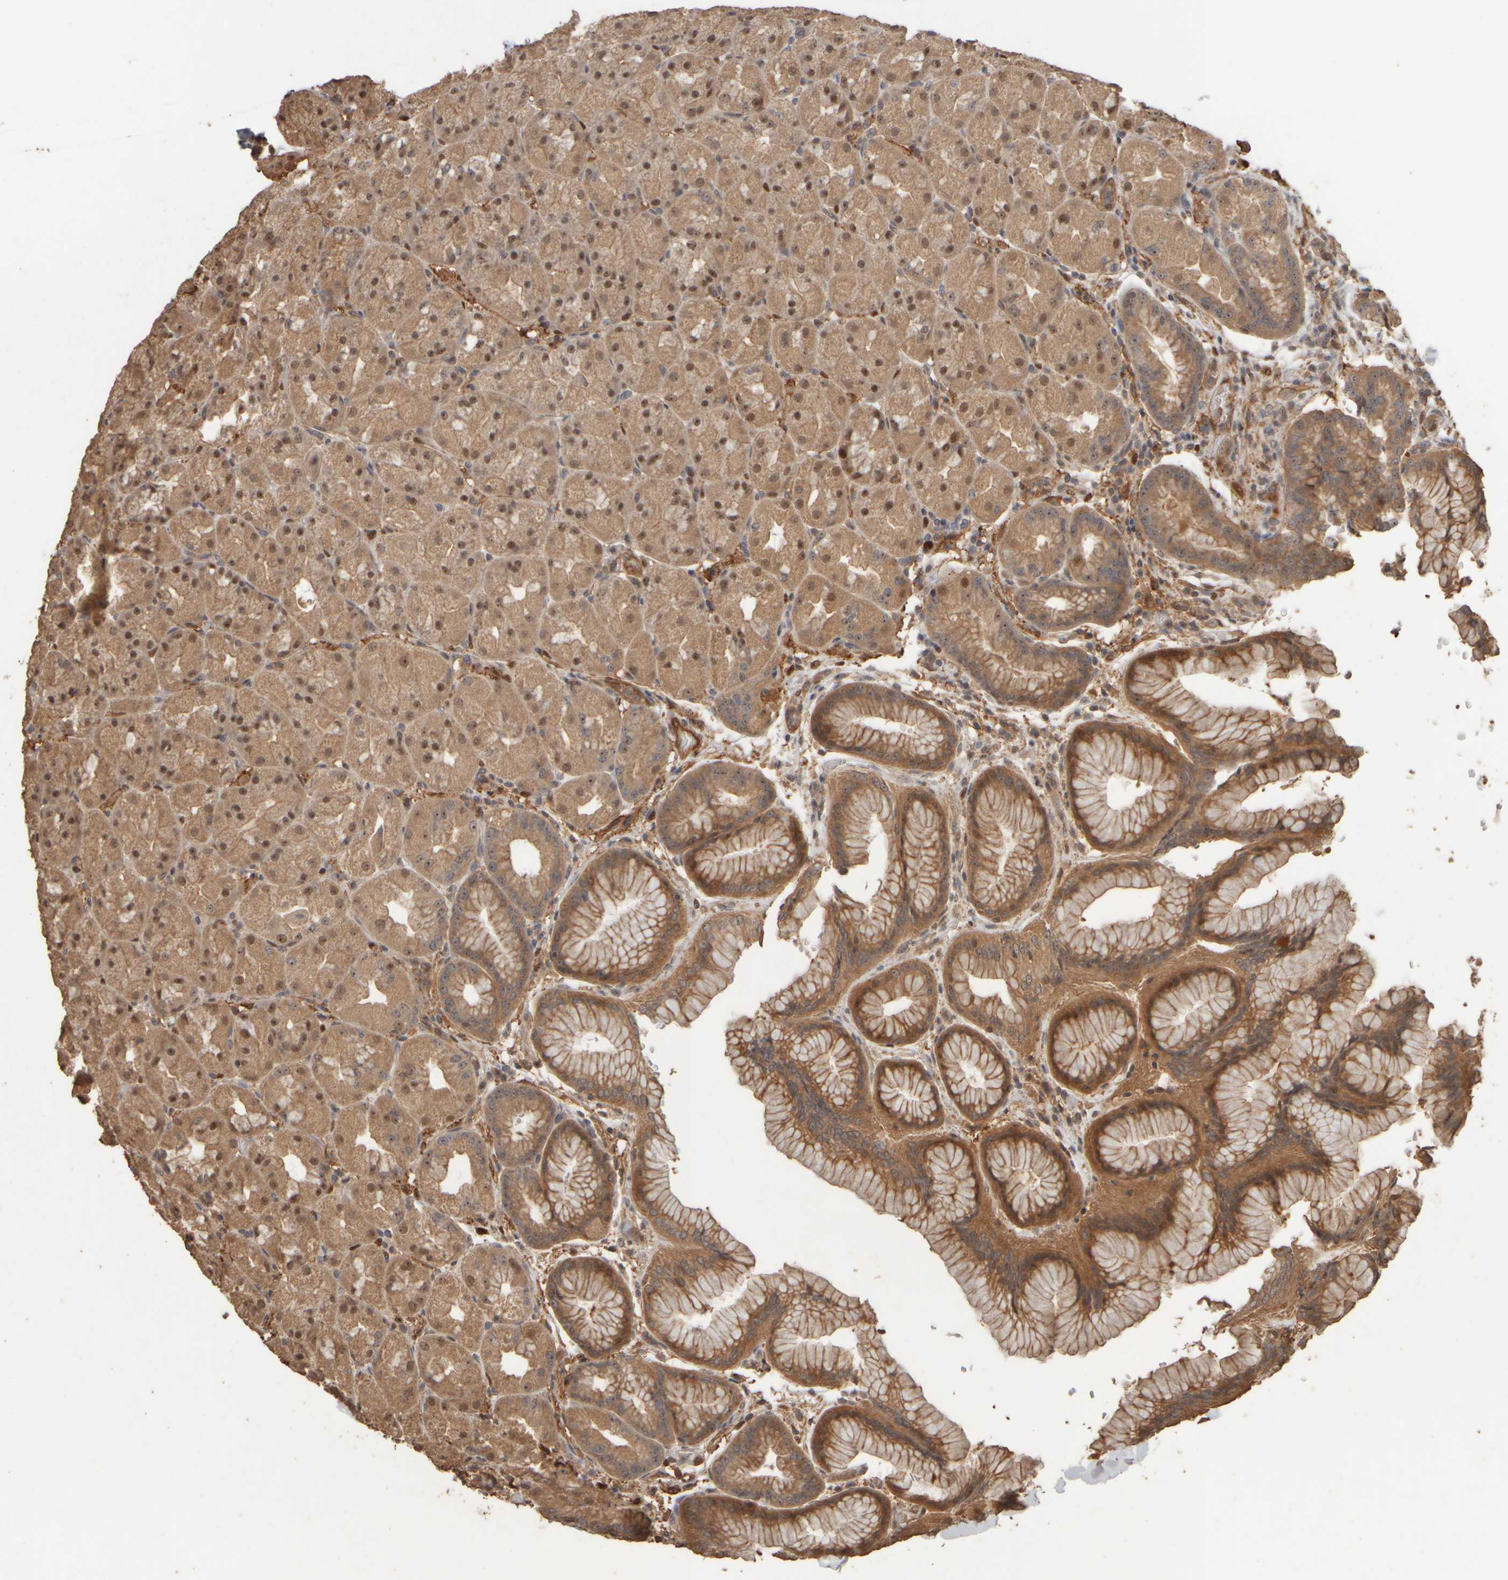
{"staining": {"intensity": "moderate", "quantity": ">75%", "location": "cytoplasmic/membranous,nuclear"}, "tissue": "stomach", "cell_type": "Glandular cells", "image_type": "normal", "snomed": [{"axis": "morphology", "description": "Normal tissue, NOS"}, {"axis": "topography", "description": "Stomach, upper"}, {"axis": "topography", "description": "Stomach"}], "caption": "The immunohistochemical stain labels moderate cytoplasmic/membranous,nuclear positivity in glandular cells of unremarkable stomach. The staining was performed using DAB to visualize the protein expression in brown, while the nuclei were stained in blue with hematoxylin (Magnification: 20x).", "gene": "SPHK1", "patient": {"sex": "male", "age": 48}}